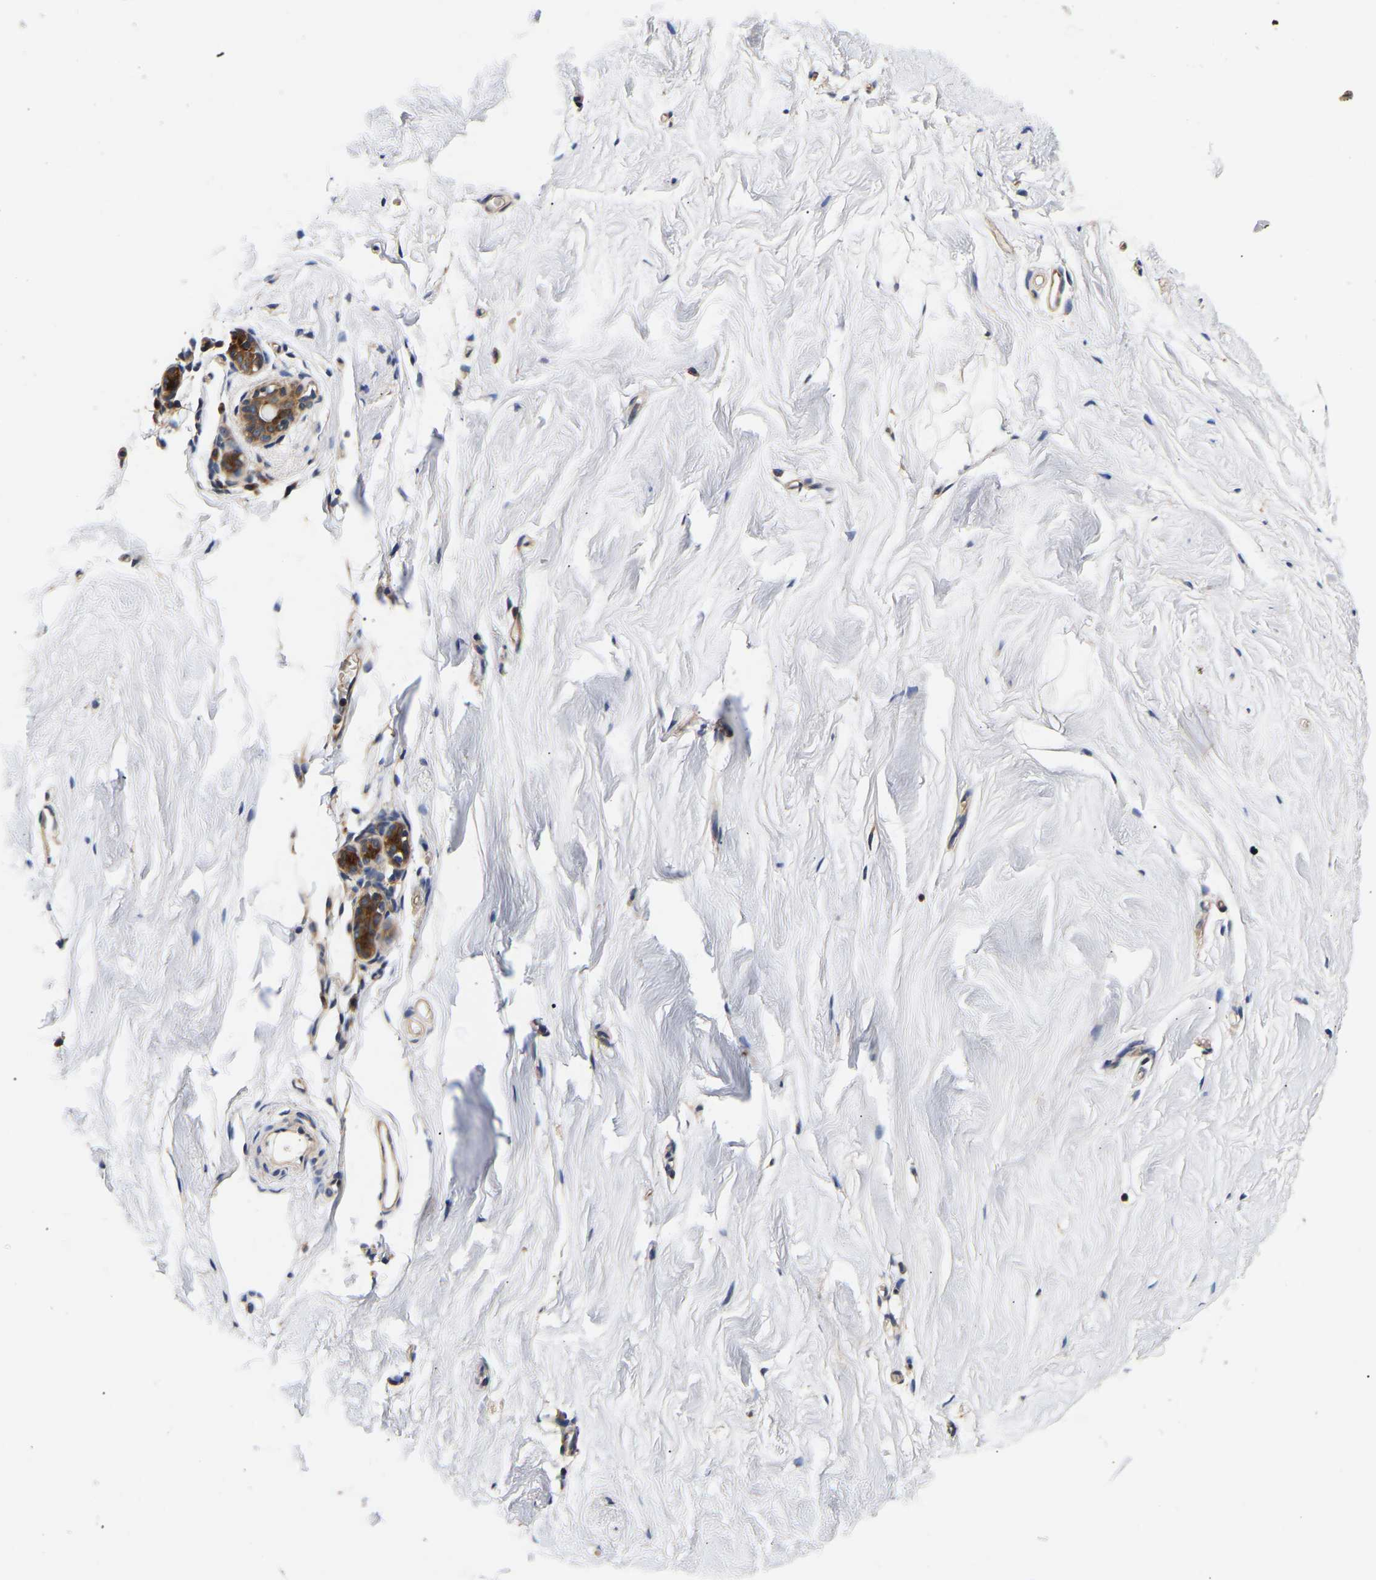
{"staining": {"intensity": "moderate", "quantity": ">75%", "location": "cytoplasmic/membranous"}, "tissue": "breast", "cell_type": "Glandular cells", "image_type": "normal", "snomed": [{"axis": "morphology", "description": "Normal tissue, NOS"}, {"axis": "topography", "description": "Breast"}], "caption": "Immunohistochemistry staining of normal breast, which exhibits medium levels of moderate cytoplasmic/membranous expression in approximately >75% of glandular cells indicating moderate cytoplasmic/membranous protein positivity. The staining was performed using DAB (3,3'-diaminobenzidine) (brown) for protein detection and nuclei were counterstained in hematoxylin (blue).", "gene": "LRBA", "patient": {"sex": "female", "age": 62}}